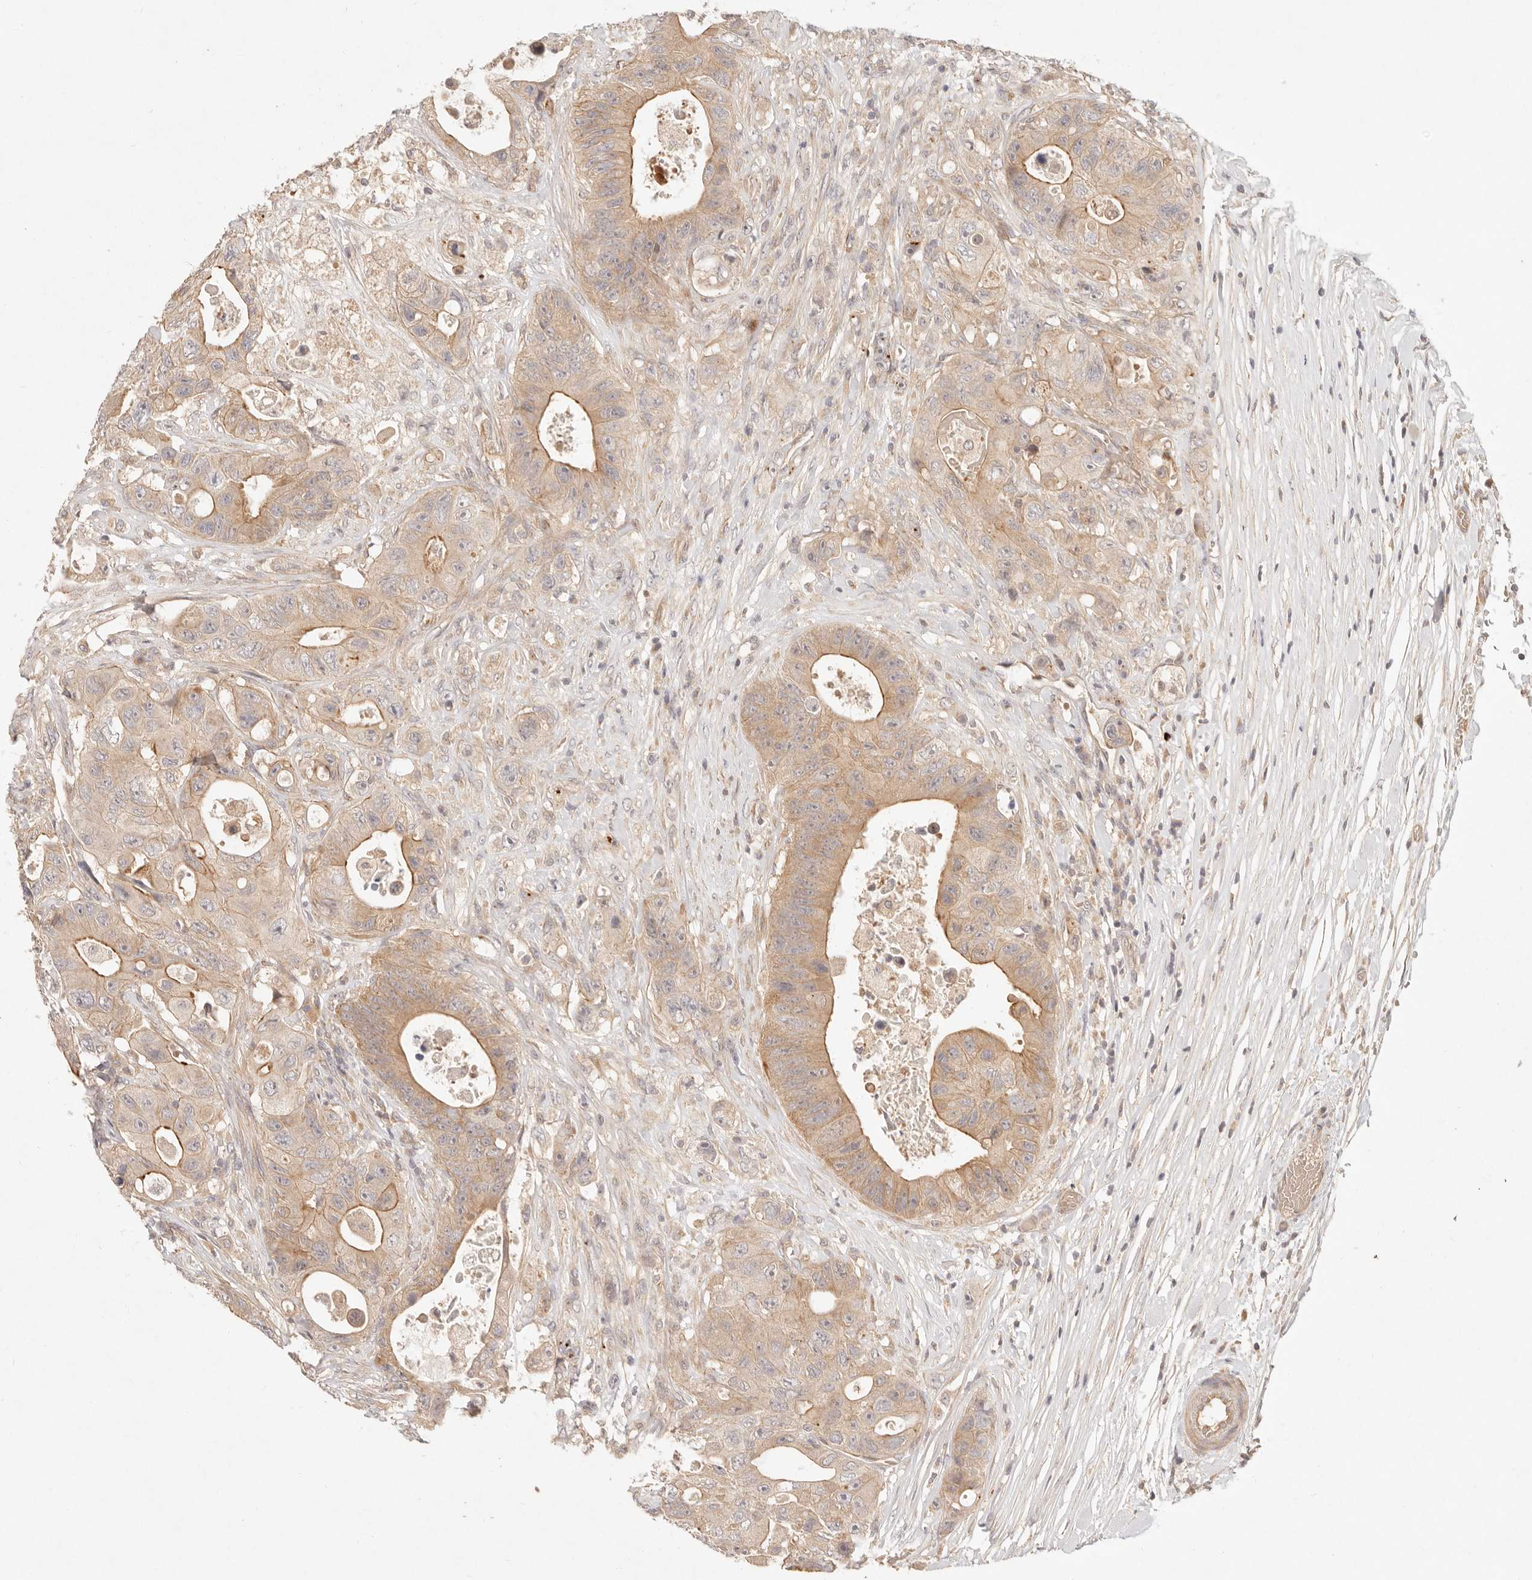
{"staining": {"intensity": "moderate", "quantity": "25%-75%", "location": "cytoplasmic/membranous"}, "tissue": "colorectal cancer", "cell_type": "Tumor cells", "image_type": "cancer", "snomed": [{"axis": "morphology", "description": "Adenocarcinoma, NOS"}, {"axis": "topography", "description": "Colon"}], "caption": "Brown immunohistochemical staining in human colorectal cancer (adenocarcinoma) displays moderate cytoplasmic/membranous expression in approximately 25%-75% of tumor cells.", "gene": "PPP1R3B", "patient": {"sex": "female", "age": 46}}